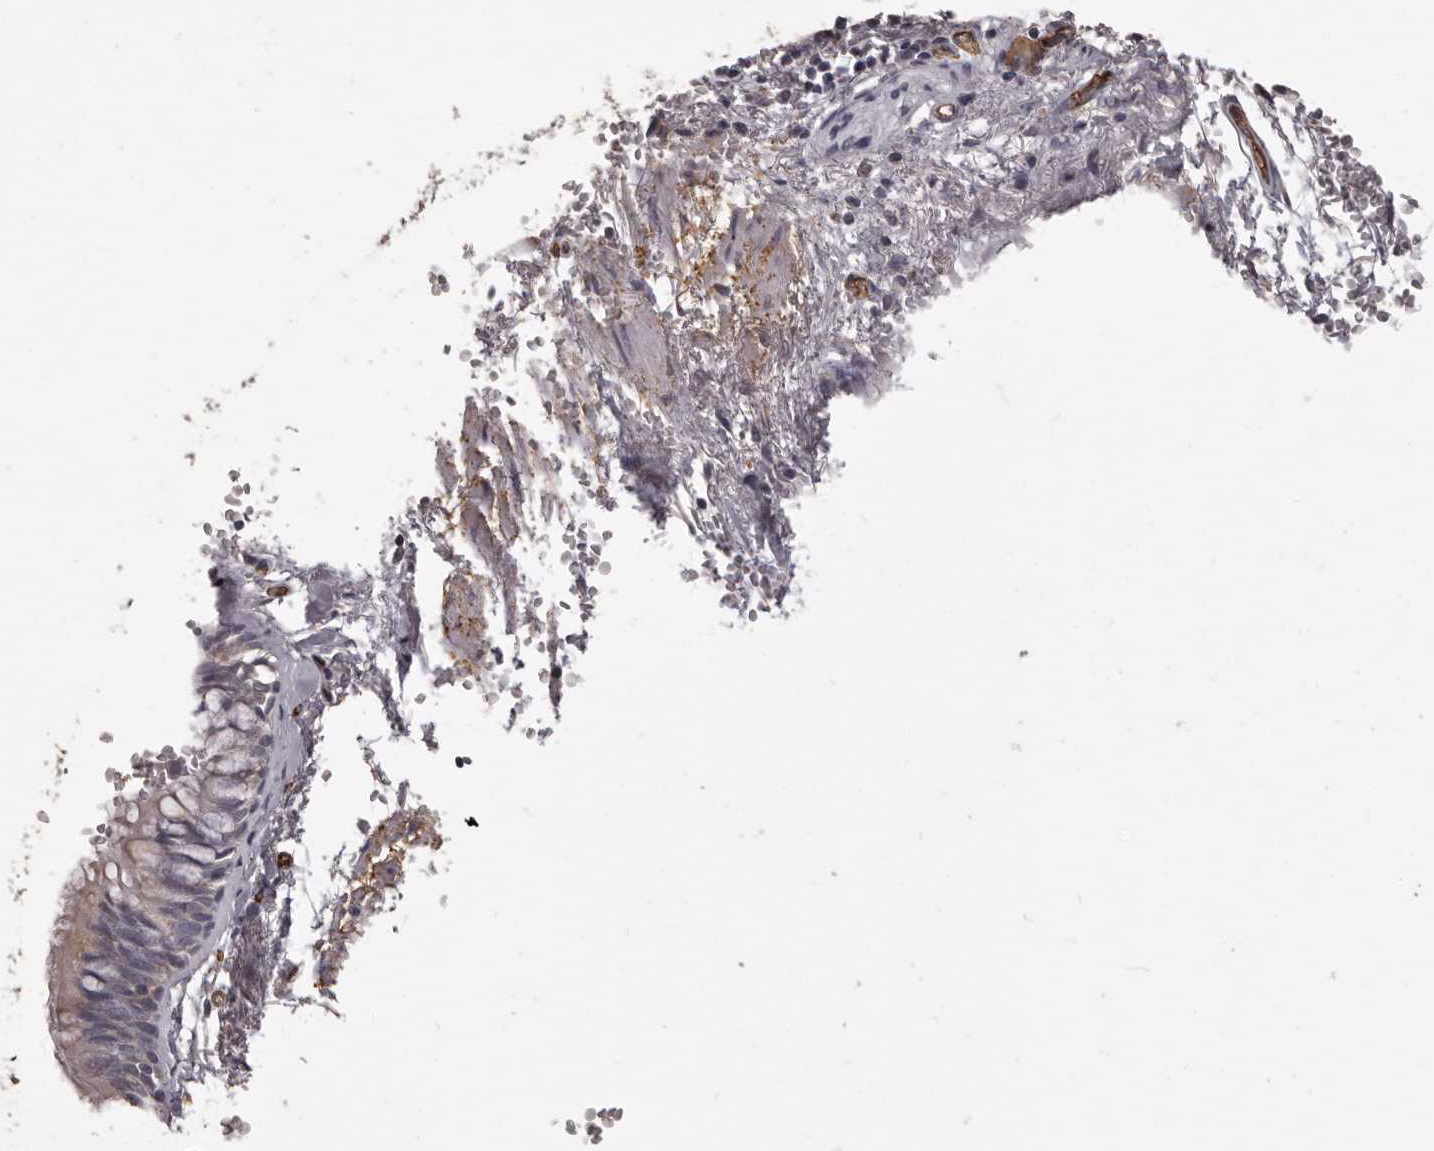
{"staining": {"intensity": "moderate", "quantity": "<25%", "location": "cytoplasmic/membranous"}, "tissue": "bronchus", "cell_type": "Respiratory epithelial cells", "image_type": "normal", "snomed": [{"axis": "morphology", "description": "Normal tissue, NOS"}, {"axis": "topography", "description": "Cartilage tissue"}, {"axis": "topography", "description": "Bronchus"}], "caption": "Protein analysis of normal bronchus exhibits moderate cytoplasmic/membranous staining in approximately <25% of respiratory epithelial cells. Using DAB (3,3'-diaminobenzidine) (brown) and hematoxylin (blue) stains, captured at high magnification using brightfield microscopy.", "gene": "GPR78", "patient": {"sex": "female", "age": 73}}